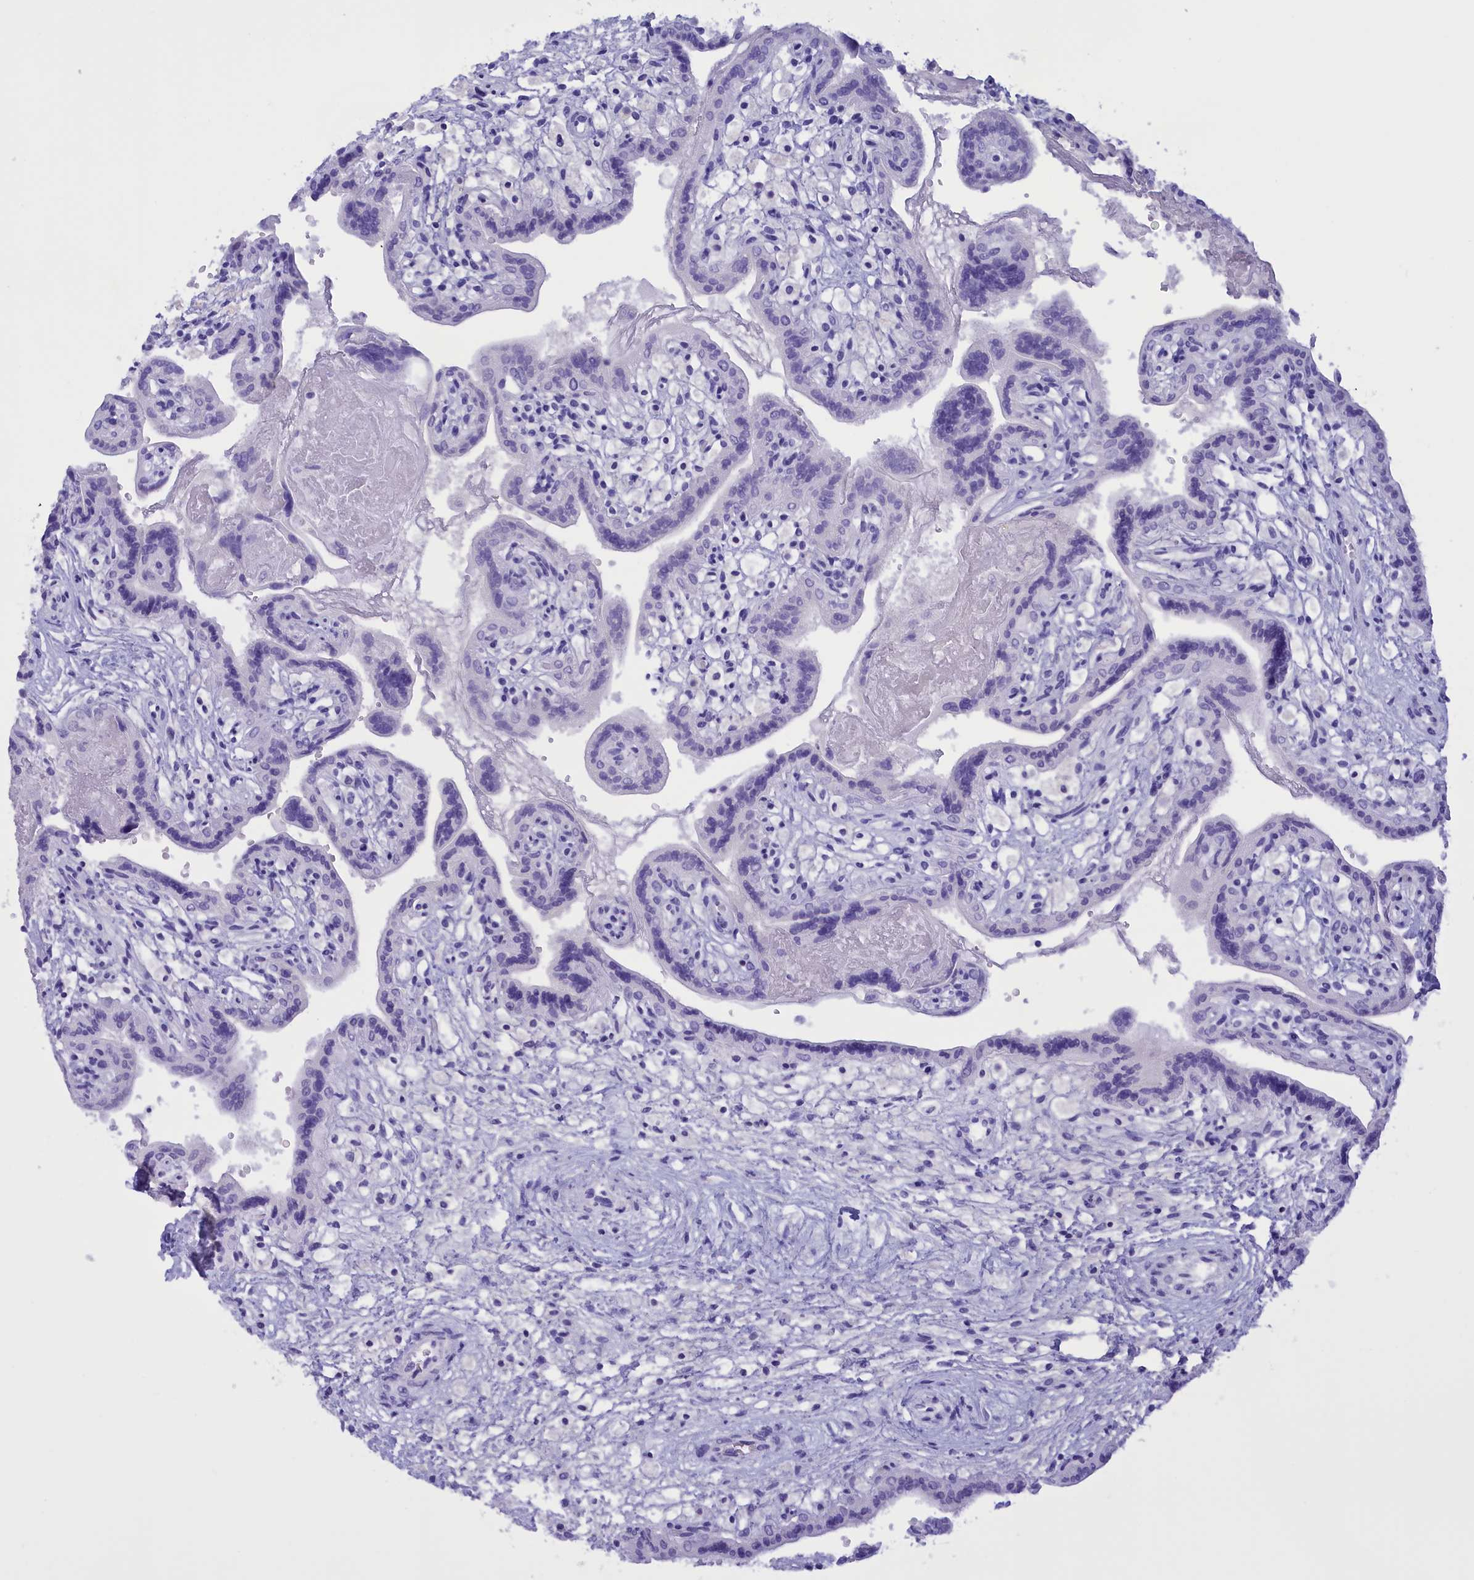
{"staining": {"intensity": "negative", "quantity": "none", "location": "none"}, "tissue": "placenta", "cell_type": "Decidual cells", "image_type": "normal", "snomed": [{"axis": "morphology", "description": "Normal tissue, NOS"}, {"axis": "topography", "description": "Placenta"}], "caption": "Human placenta stained for a protein using immunohistochemistry shows no expression in decidual cells.", "gene": "PROK2", "patient": {"sex": "female", "age": 37}}